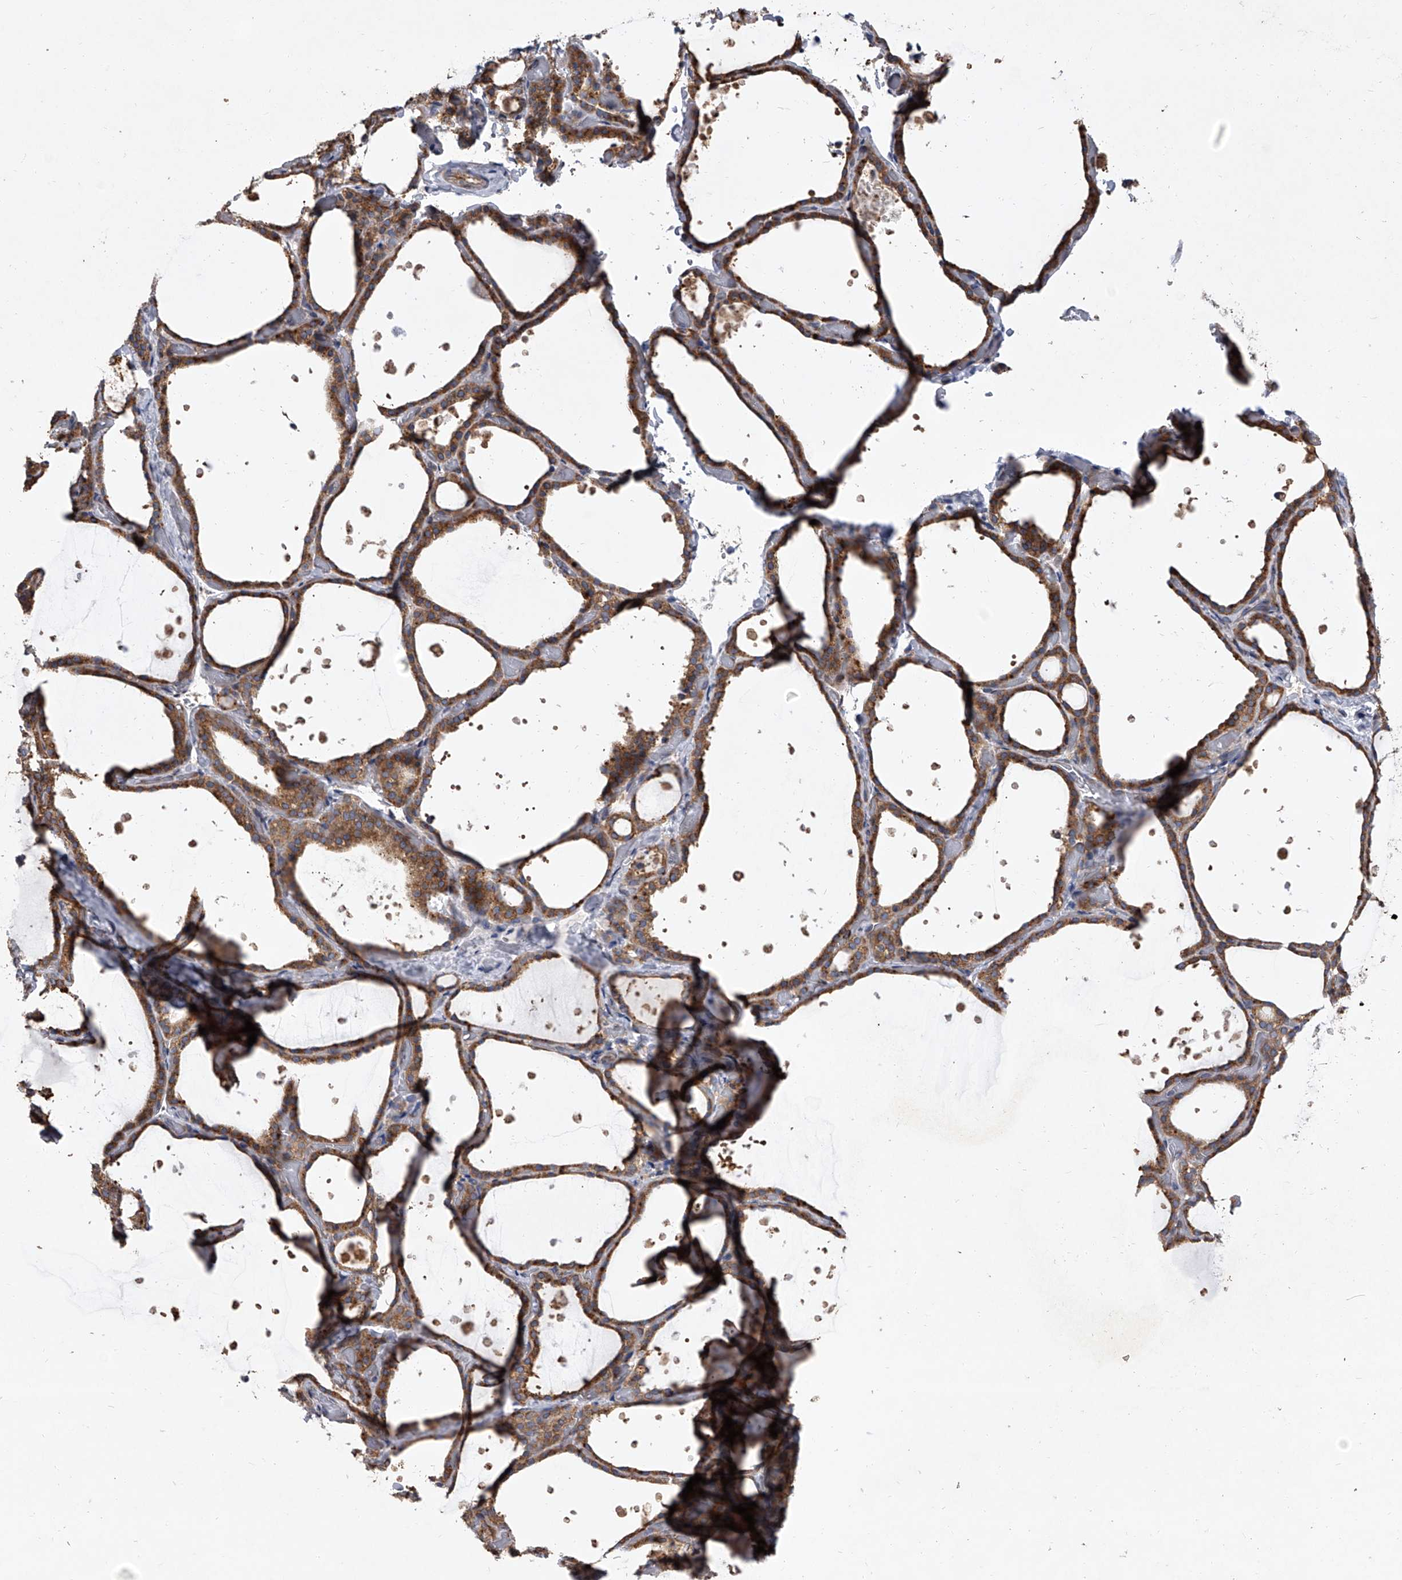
{"staining": {"intensity": "moderate", "quantity": ">75%", "location": "cytoplasmic/membranous"}, "tissue": "thyroid gland", "cell_type": "Glandular cells", "image_type": "normal", "snomed": [{"axis": "morphology", "description": "Normal tissue, NOS"}, {"axis": "topography", "description": "Thyroid gland"}], "caption": "Human thyroid gland stained for a protein (brown) exhibits moderate cytoplasmic/membranous positive positivity in about >75% of glandular cells.", "gene": "EIF2S2", "patient": {"sex": "female", "age": 44}}